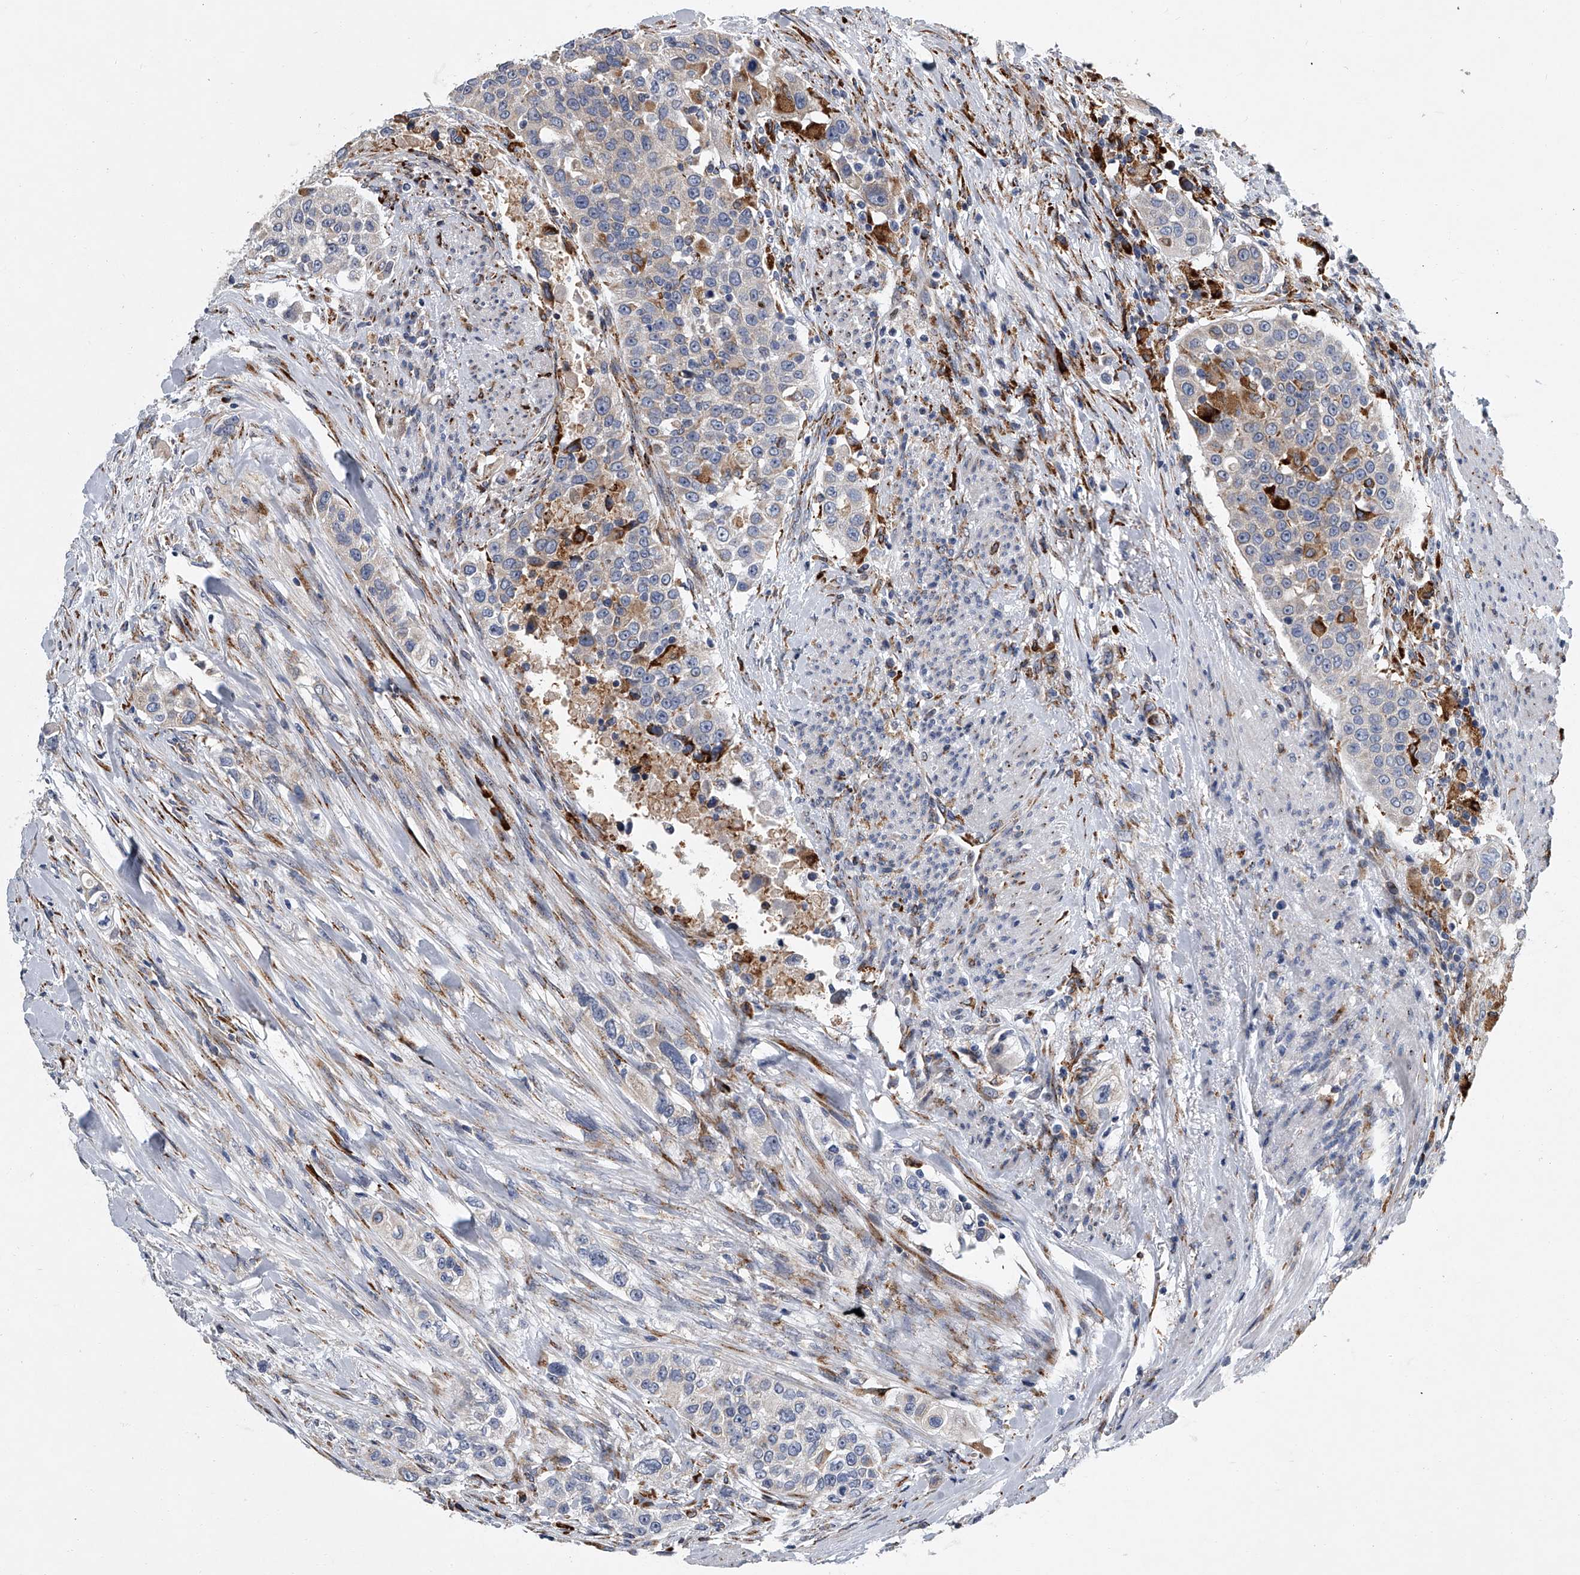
{"staining": {"intensity": "negative", "quantity": "none", "location": "none"}, "tissue": "urothelial cancer", "cell_type": "Tumor cells", "image_type": "cancer", "snomed": [{"axis": "morphology", "description": "Urothelial carcinoma, High grade"}, {"axis": "topography", "description": "Urinary bladder"}], "caption": "This is an immunohistochemistry (IHC) photomicrograph of urothelial cancer. There is no positivity in tumor cells.", "gene": "TMEM63C", "patient": {"sex": "female", "age": 80}}